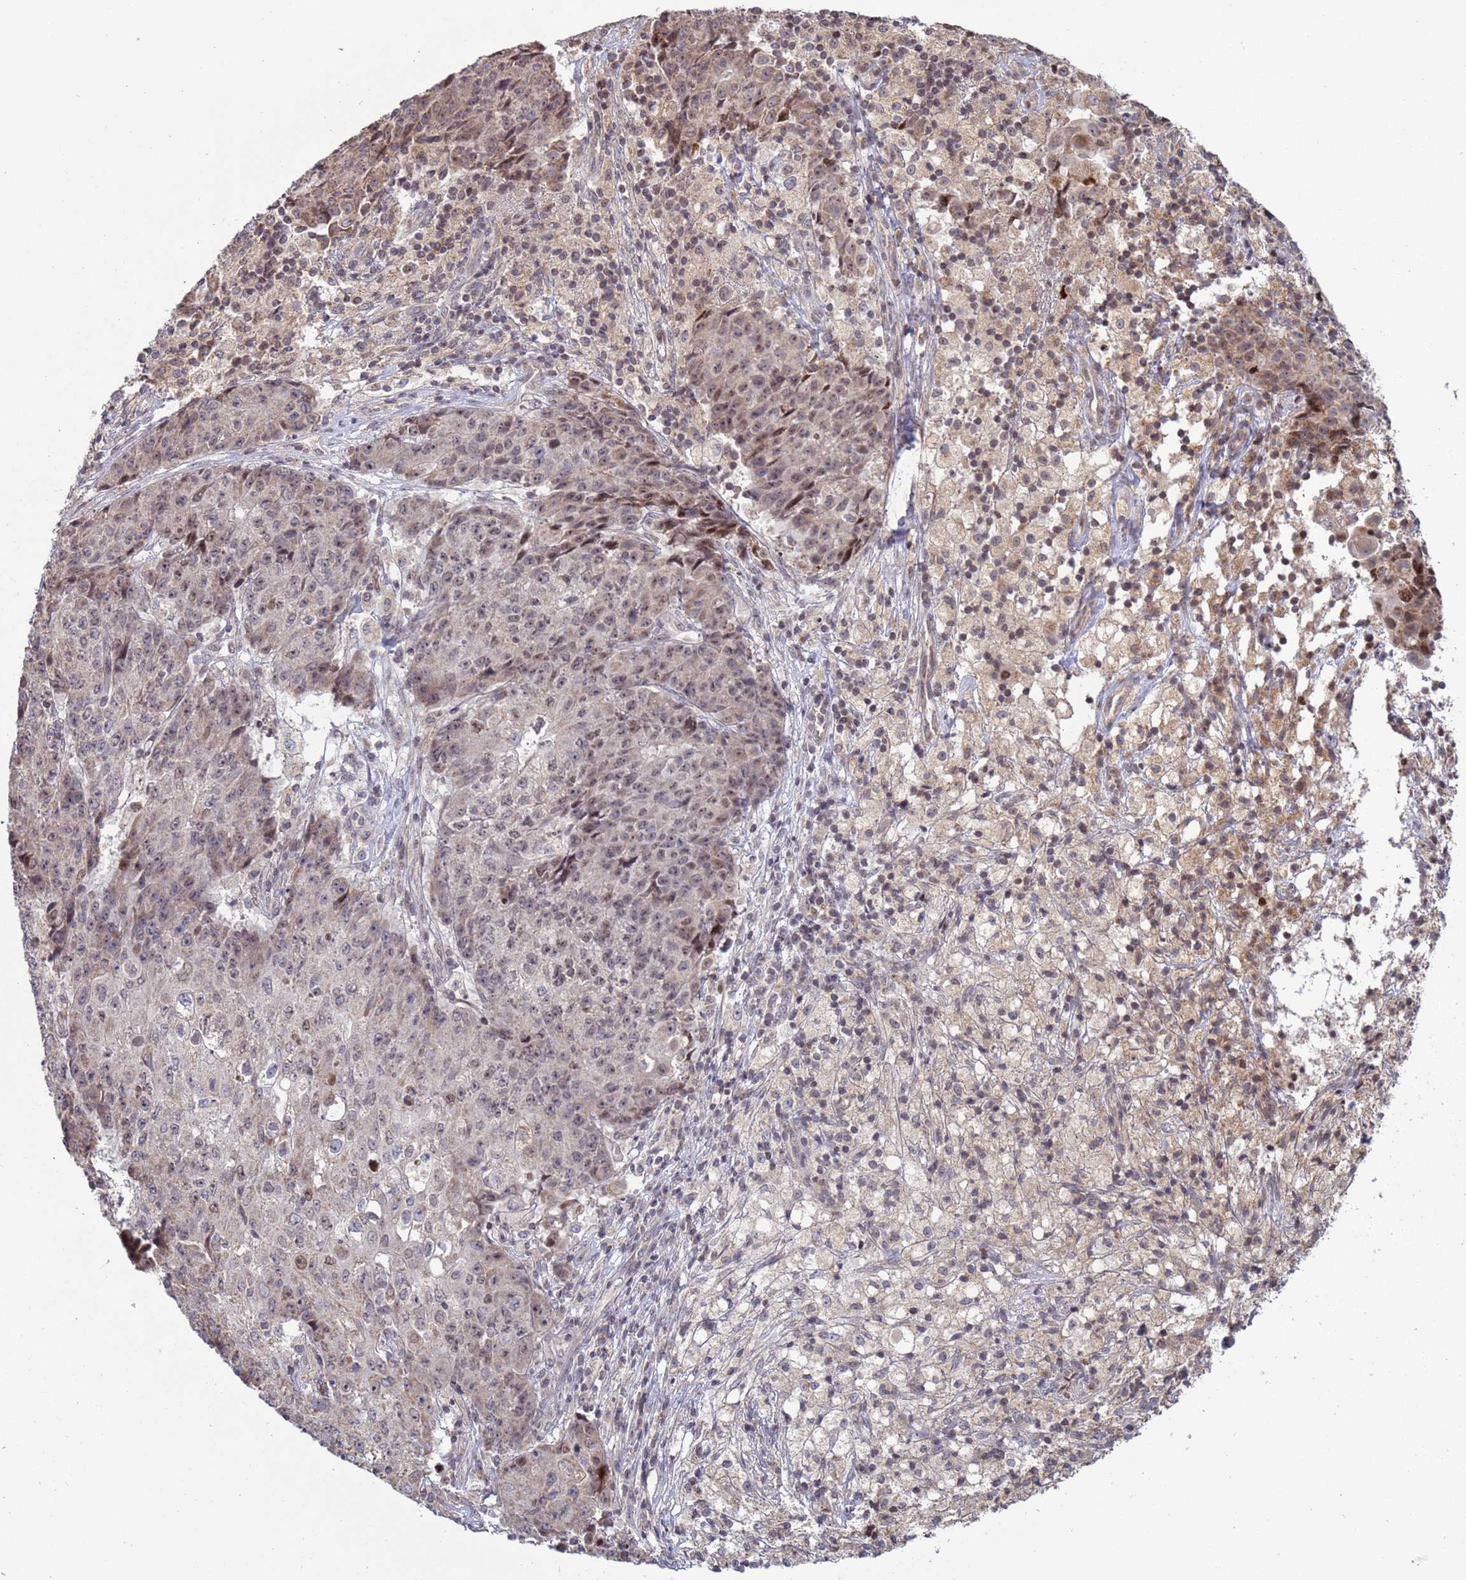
{"staining": {"intensity": "moderate", "quantity": "25%-75%", "location": "nuclear"}, "tissue": "ovarian cancer", "cell_type": "Tumor cells", "image_type": "cancer", "snomed": [{"axis": "morphology", "description": "Carcinoma, endometroid"}, {"axis": "topography", "description": "Ovary"}], "caption": "Immunohistochemistry (IHC) (DAB) staining of ovarian cancer (endometroid carcinoma) demonstrates moderate nuclear protein staining in approximately 25%-75% of tumor cells. (brown staining indicates protein expression, while blue staining denotes nuclei).", "gene": "RCOR2", "patient": {"sex": "female", "age": 42}}